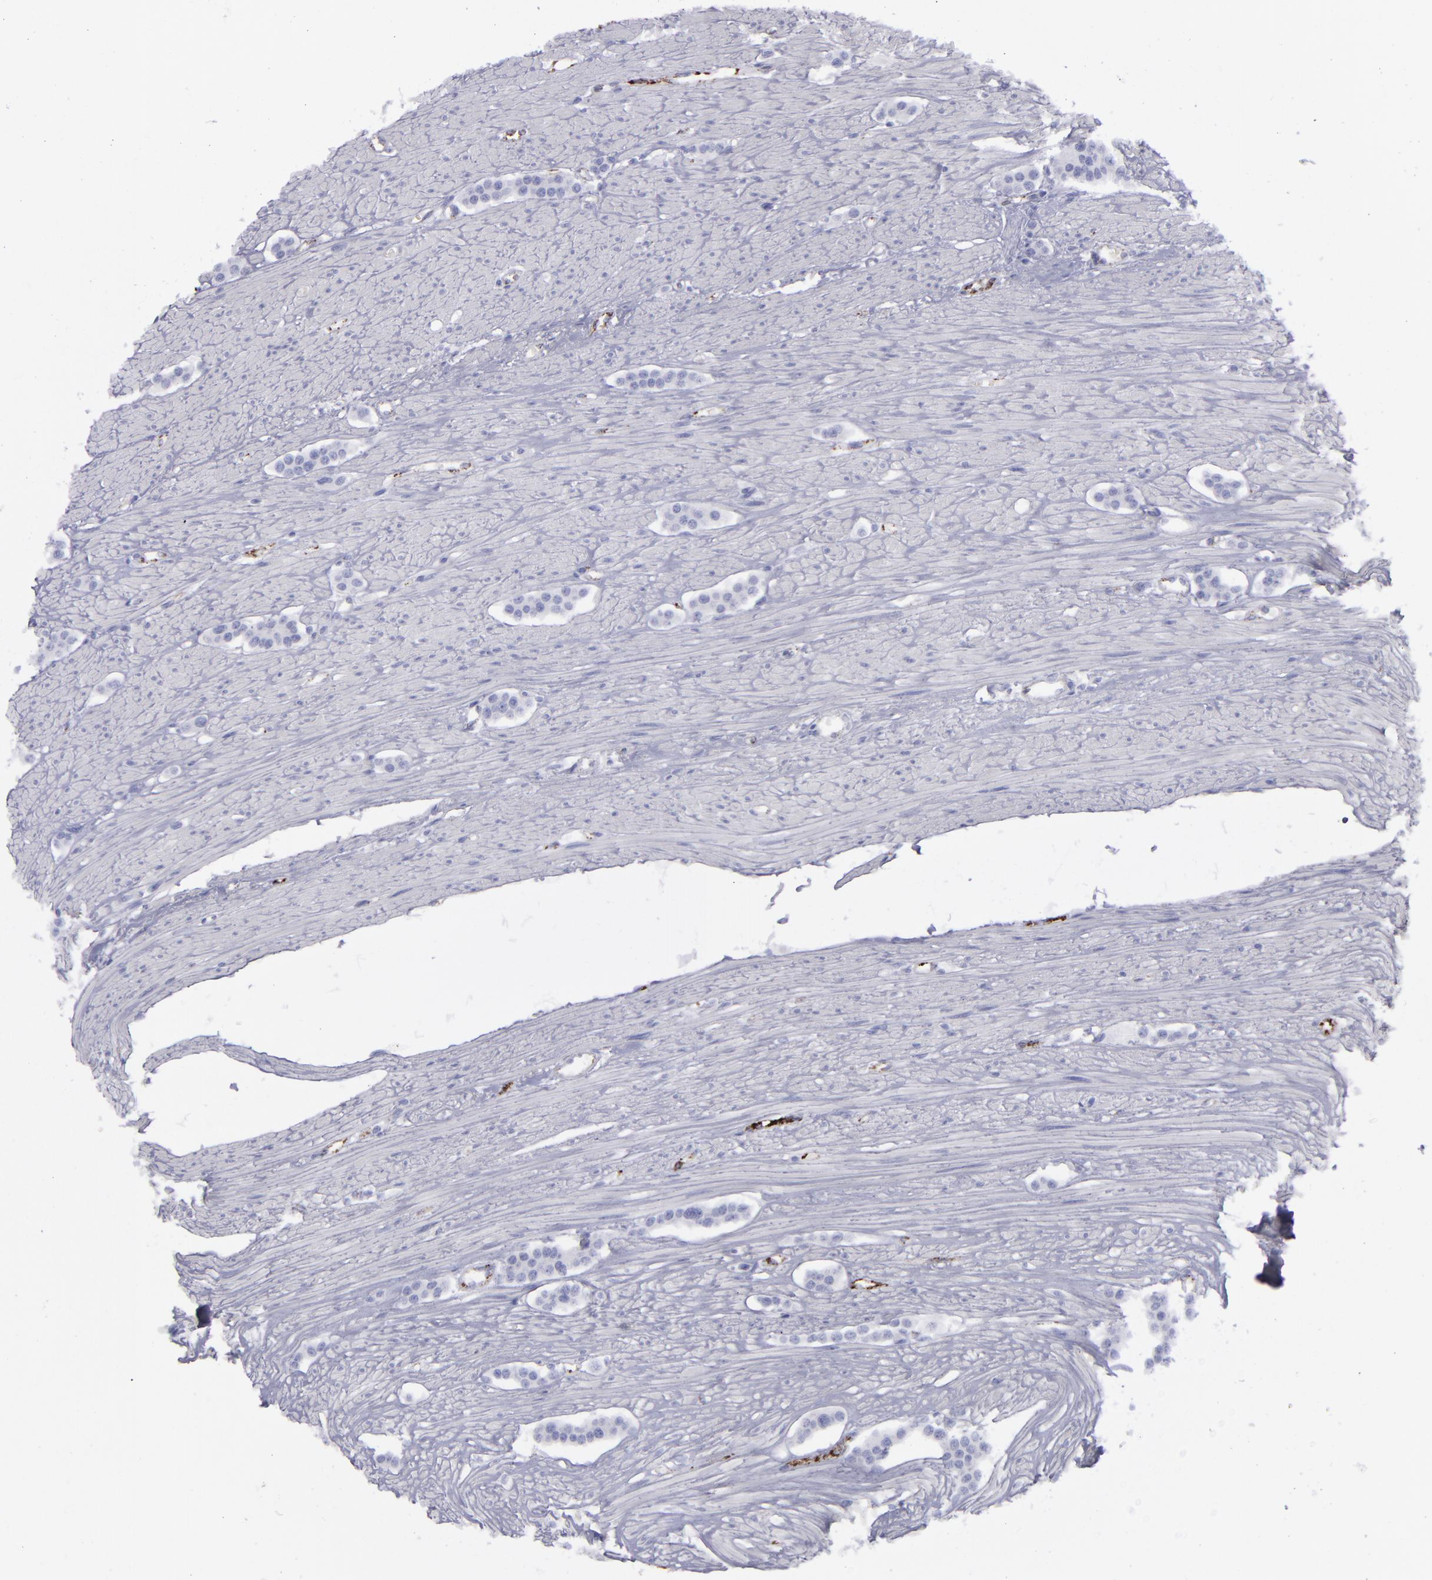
{"staining": {"intensity": "negative", "quantity": "none", "location": "none"}, "tissue": "carcinoid", "cell_type": "Tumor cells", "image_type": "cancer", "snomed": [{"axis": "morphology", "description": "Carcinoid, malignant, NOS"}, {"axis": "topography", "description": "Small intestine"}], "caption": "A high-resolution image shows immunohistochemistry (IHC) staining of carcinoid, which demonstrates no significant staining in tumor cells.", "gene": "CD27", "patient": {"sex": "male", "age": 60}}